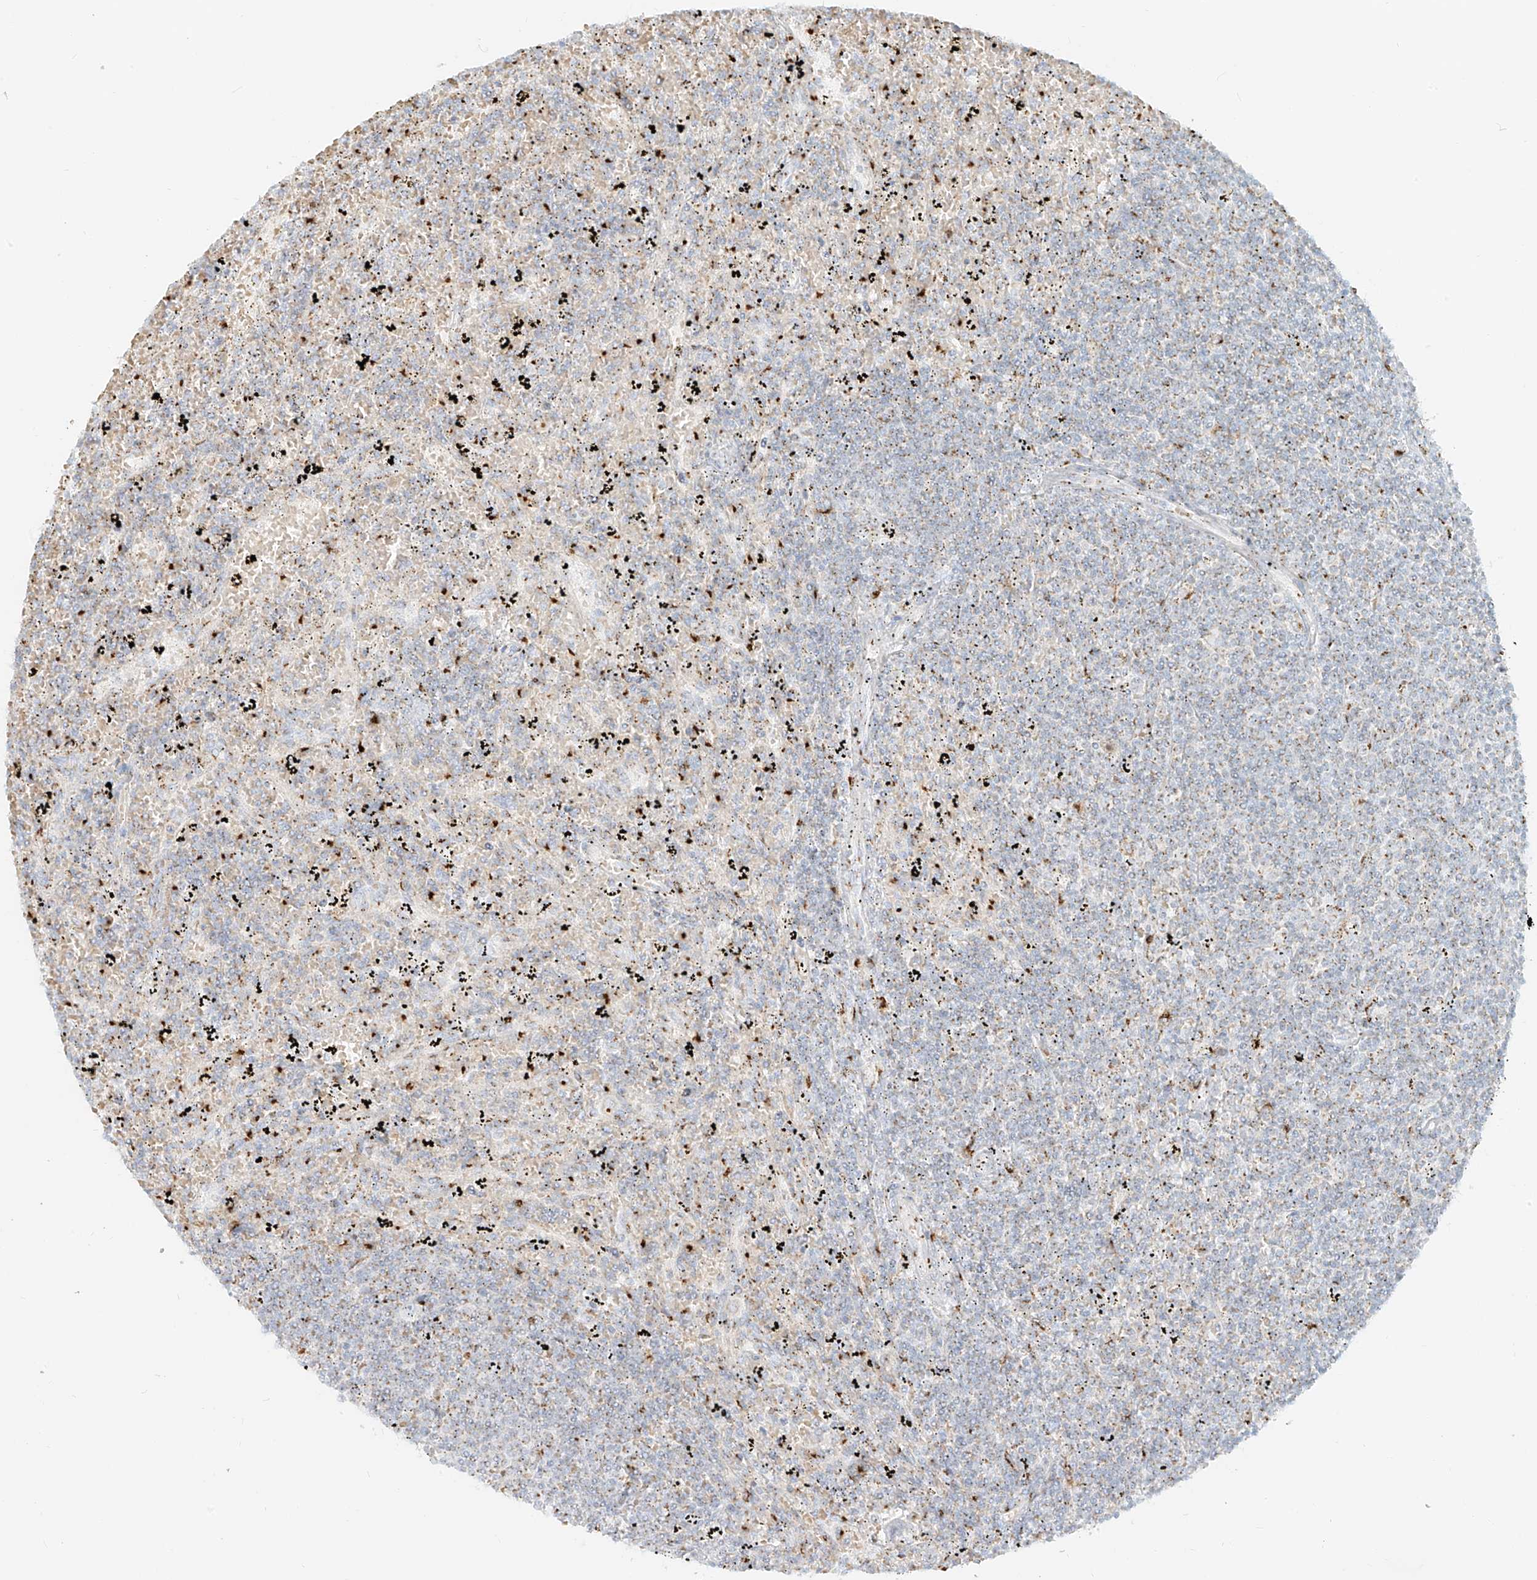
{"staining": {"intensity": "weak", "quantity": "<25%", "location": "cytoplasmic/membranous"}, "tissue": "lymphoma", "cell_type": "Tumor cells", "image_type": "cancer", "snomed": [{"axis": "morphology", "description": "Malignant lymphoma, non-Hodgkin's type, Low grade"}, {"axis": "topography", "description": "Spleen"}], "caption": "A high-resolution micrograph shows immunohistochemistry staining of malignant lymphoma, non-Hodgkin's type (low-grade), which shows no significant staining in tumor cells.", "gene": "TMEM87B", "patient": {"sex": "male", "age": 76}}